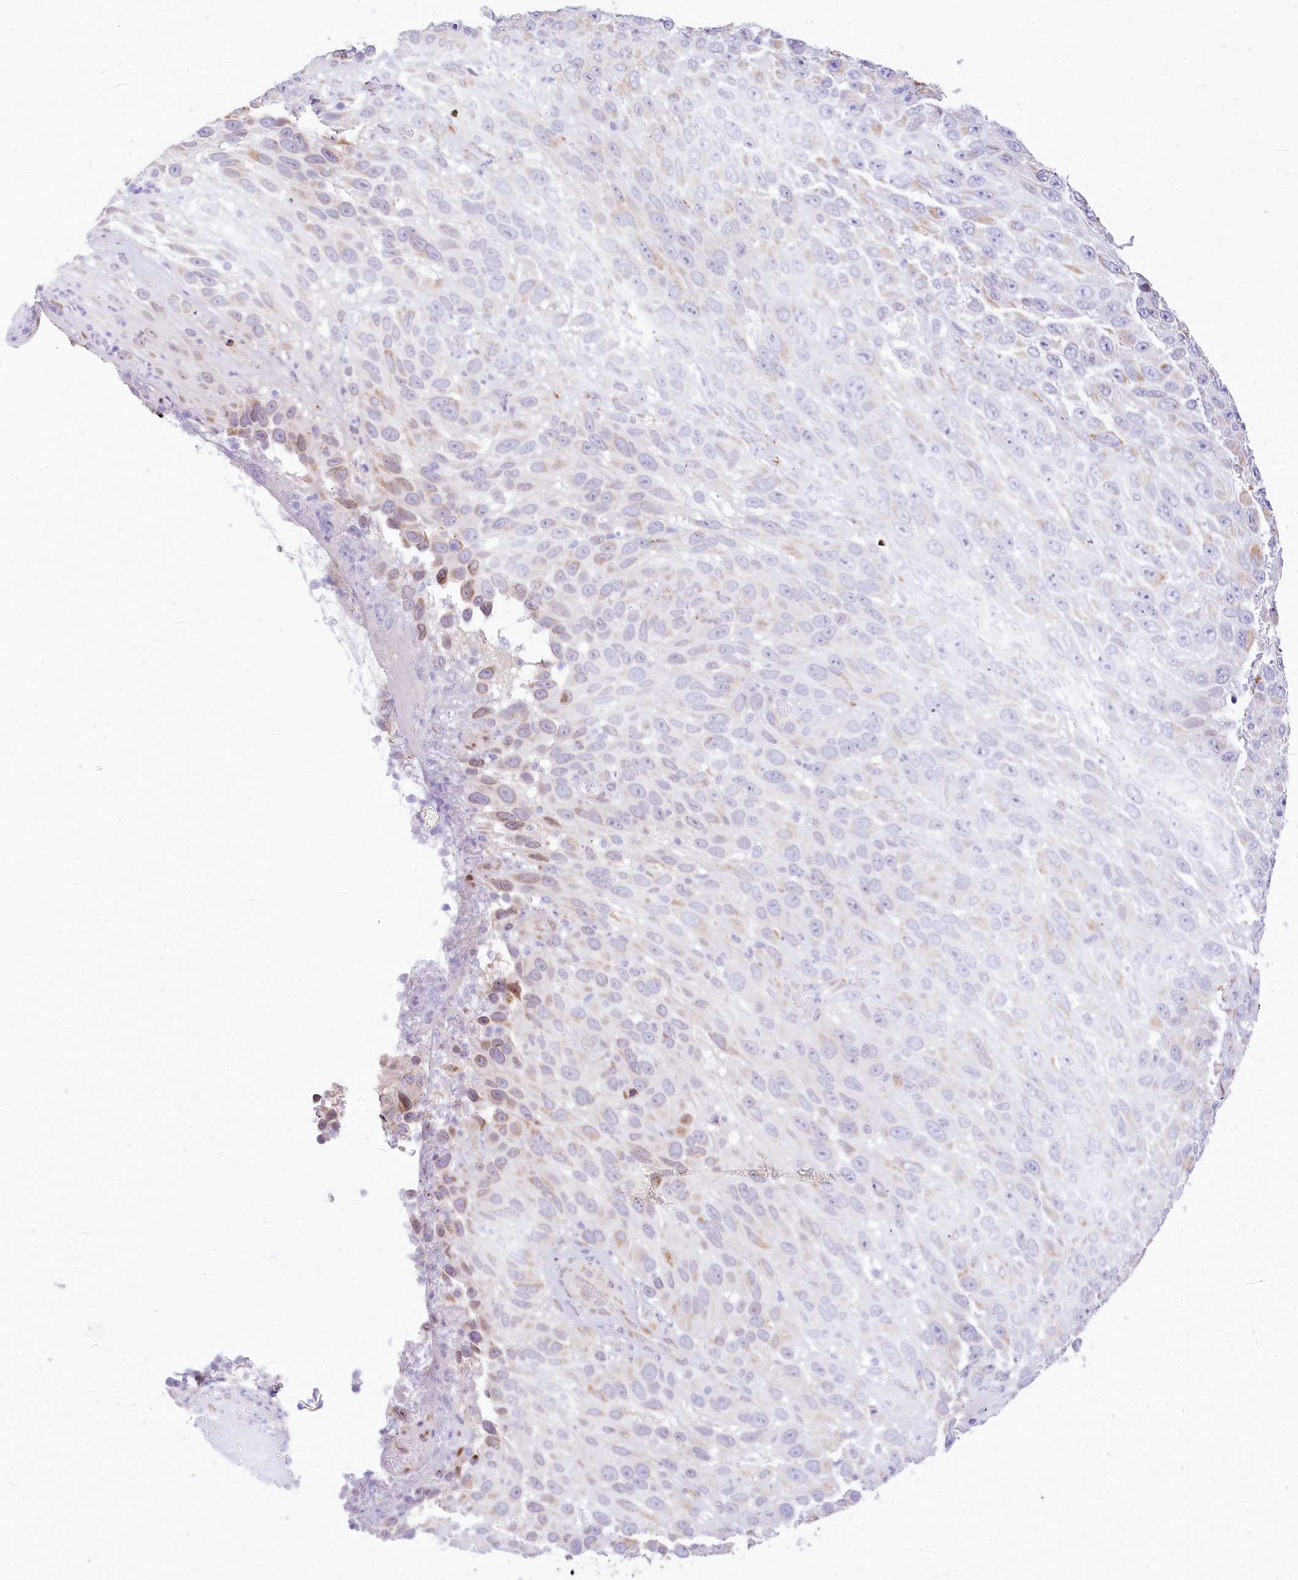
{"staining": {"intensity": "moderate", "quantity": "25%-75%", "location": "cytoplasmic/membranous"}, "tissue": "melanoma", "cell_type": "Tumor cells", "image_type": "cancer", "snomed": [{"axis": "morphology", "description": "Malignant melanoma, NOS"}, {"axis": "topography", "description": "Skin"}], "caption": "IHC image of human melanoma stained for a protein (brown), which demonstrates medium levels of moderate cytoplasmic/membranous staining in approximately 25%-75% of tumor cells.", "gene": "PPIP5K2", "patient": {"sex": "female", "age": 96}}